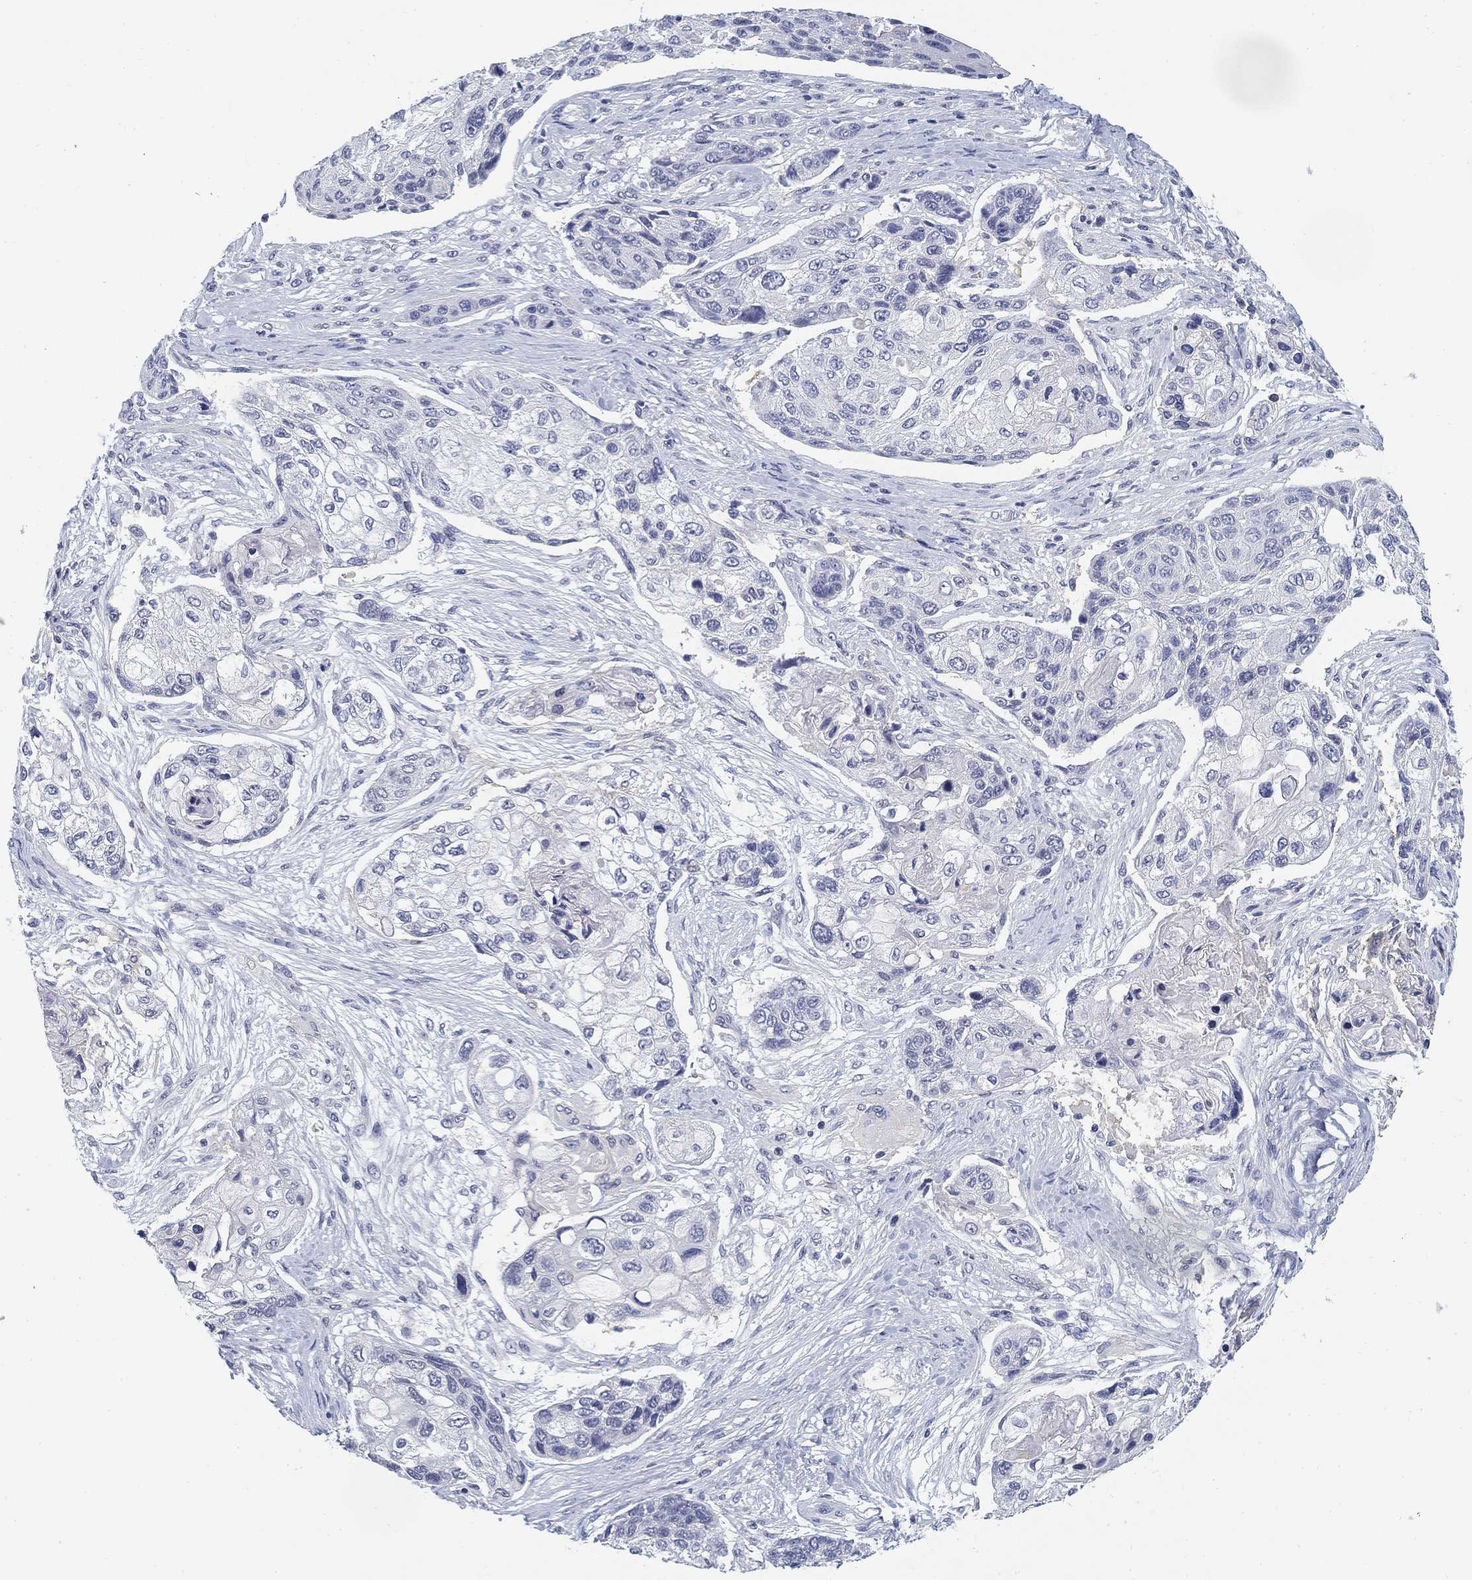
{"staining": {"intensity": "negative", "quantity": "none", "location": "none"}, "tissue": "lung cancer", "cell_type": "Tumor cells", "image_type": "cancer", "snomed": [{"axis": "morphology", "description": "Squamous cell carcinoma, NOS"}, {"axis": "topography", "description": "Lung"}], "caption": "Tumor cells are negative for brown protein staining in lung cancer.", "gene": "SLC2A5", "patient": {"sex": "male", "age": 69}}